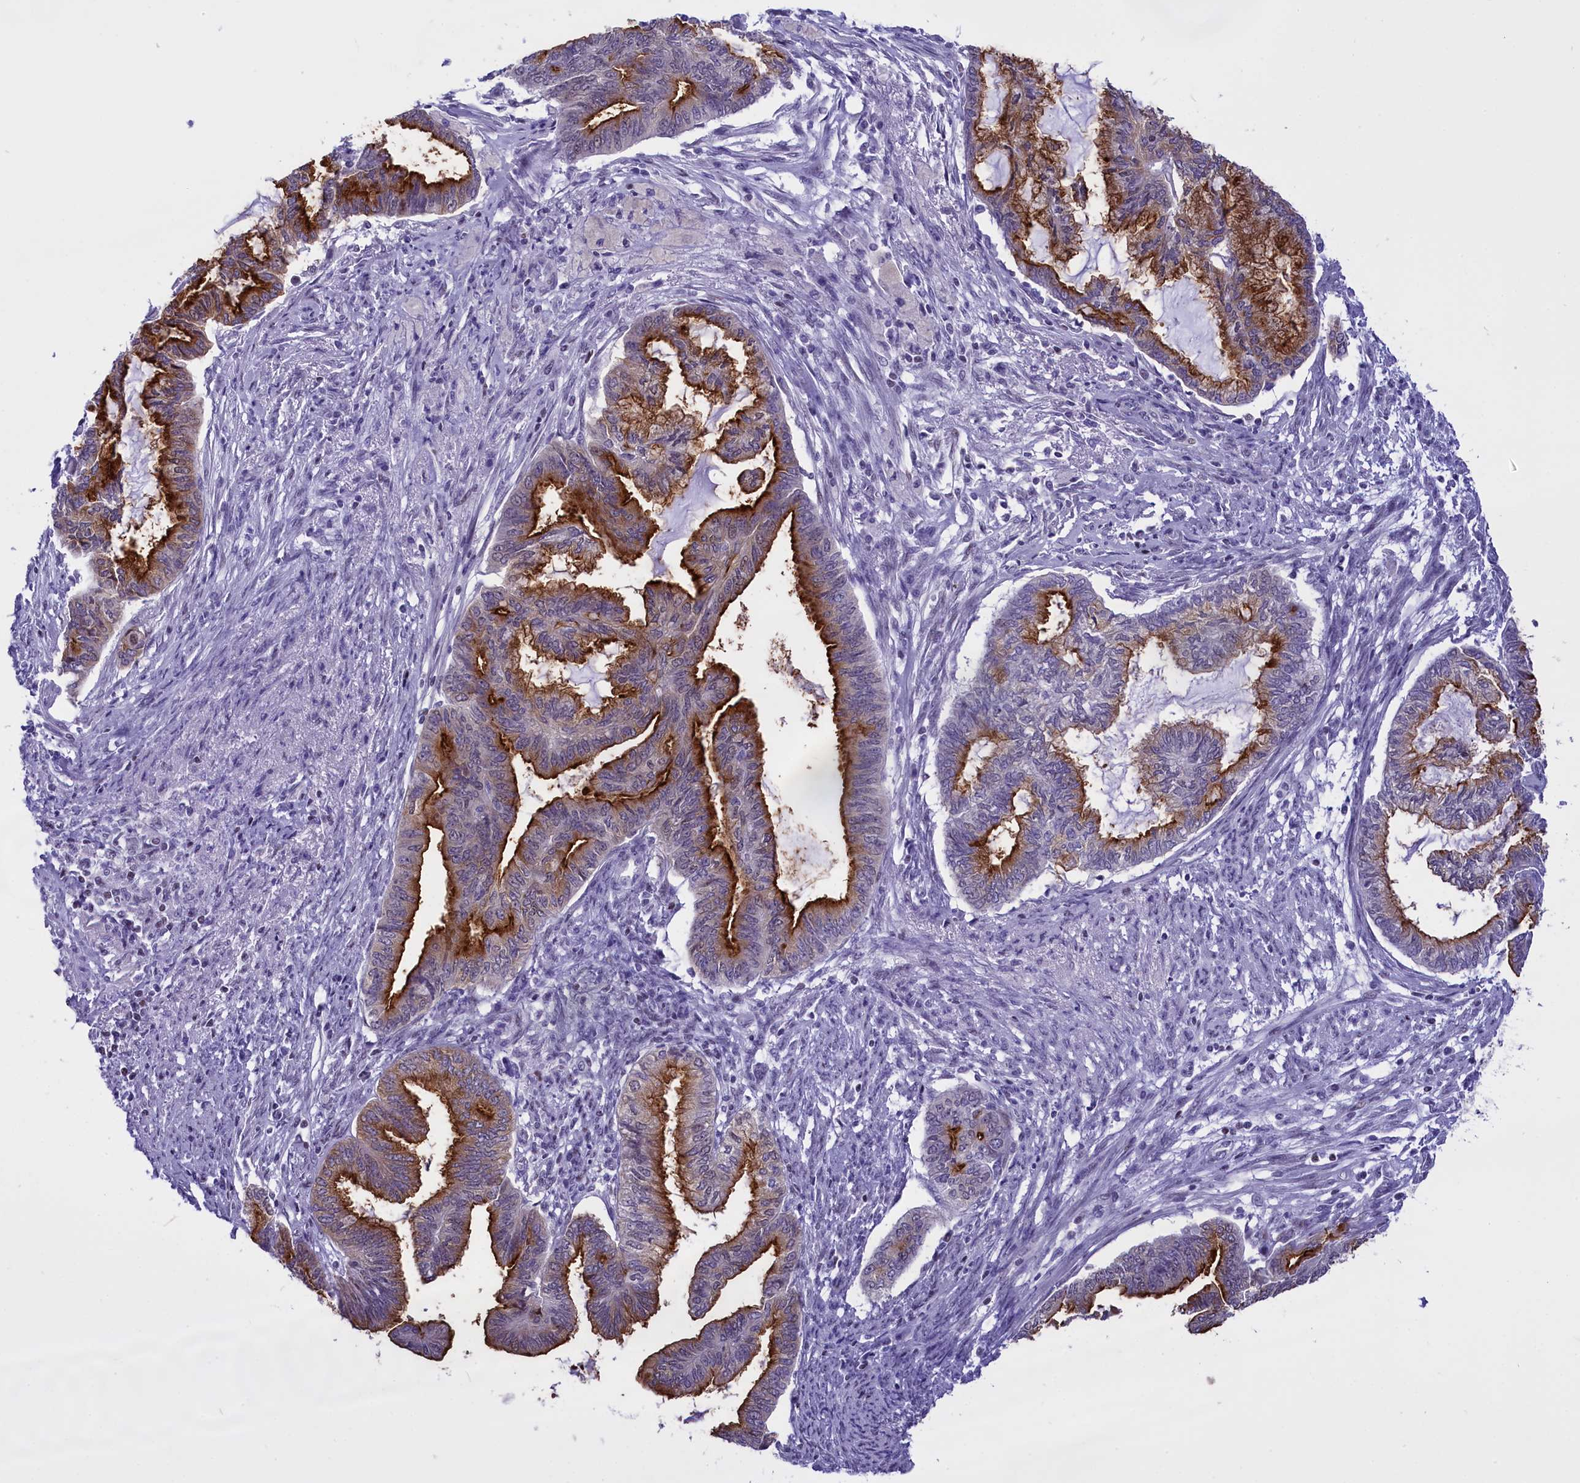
{"staining": {"intensity": "strong", "quantity": "25%-75%", "location": "cytoplasmic/membranous"}, "tissue": "endometrial cancer", "cell_type": "Tumor cells", "image_type": "cancer", "snomed": [{"axis": "morphology", "description": "Adenocarcinoma, NOS"}, {"axis": "topography", "description": "Endometrium"}], "caption": "Immunohistochemical staining of human adenocarcinoma (endometrial) reveals high levels of strong cytoplasmic/membranous expression in about 25%-75% of tumor cells. Nuclei are stained in blue.", "gene": "SPIRE2", "patient": {"sex": "female", "age": 86}}